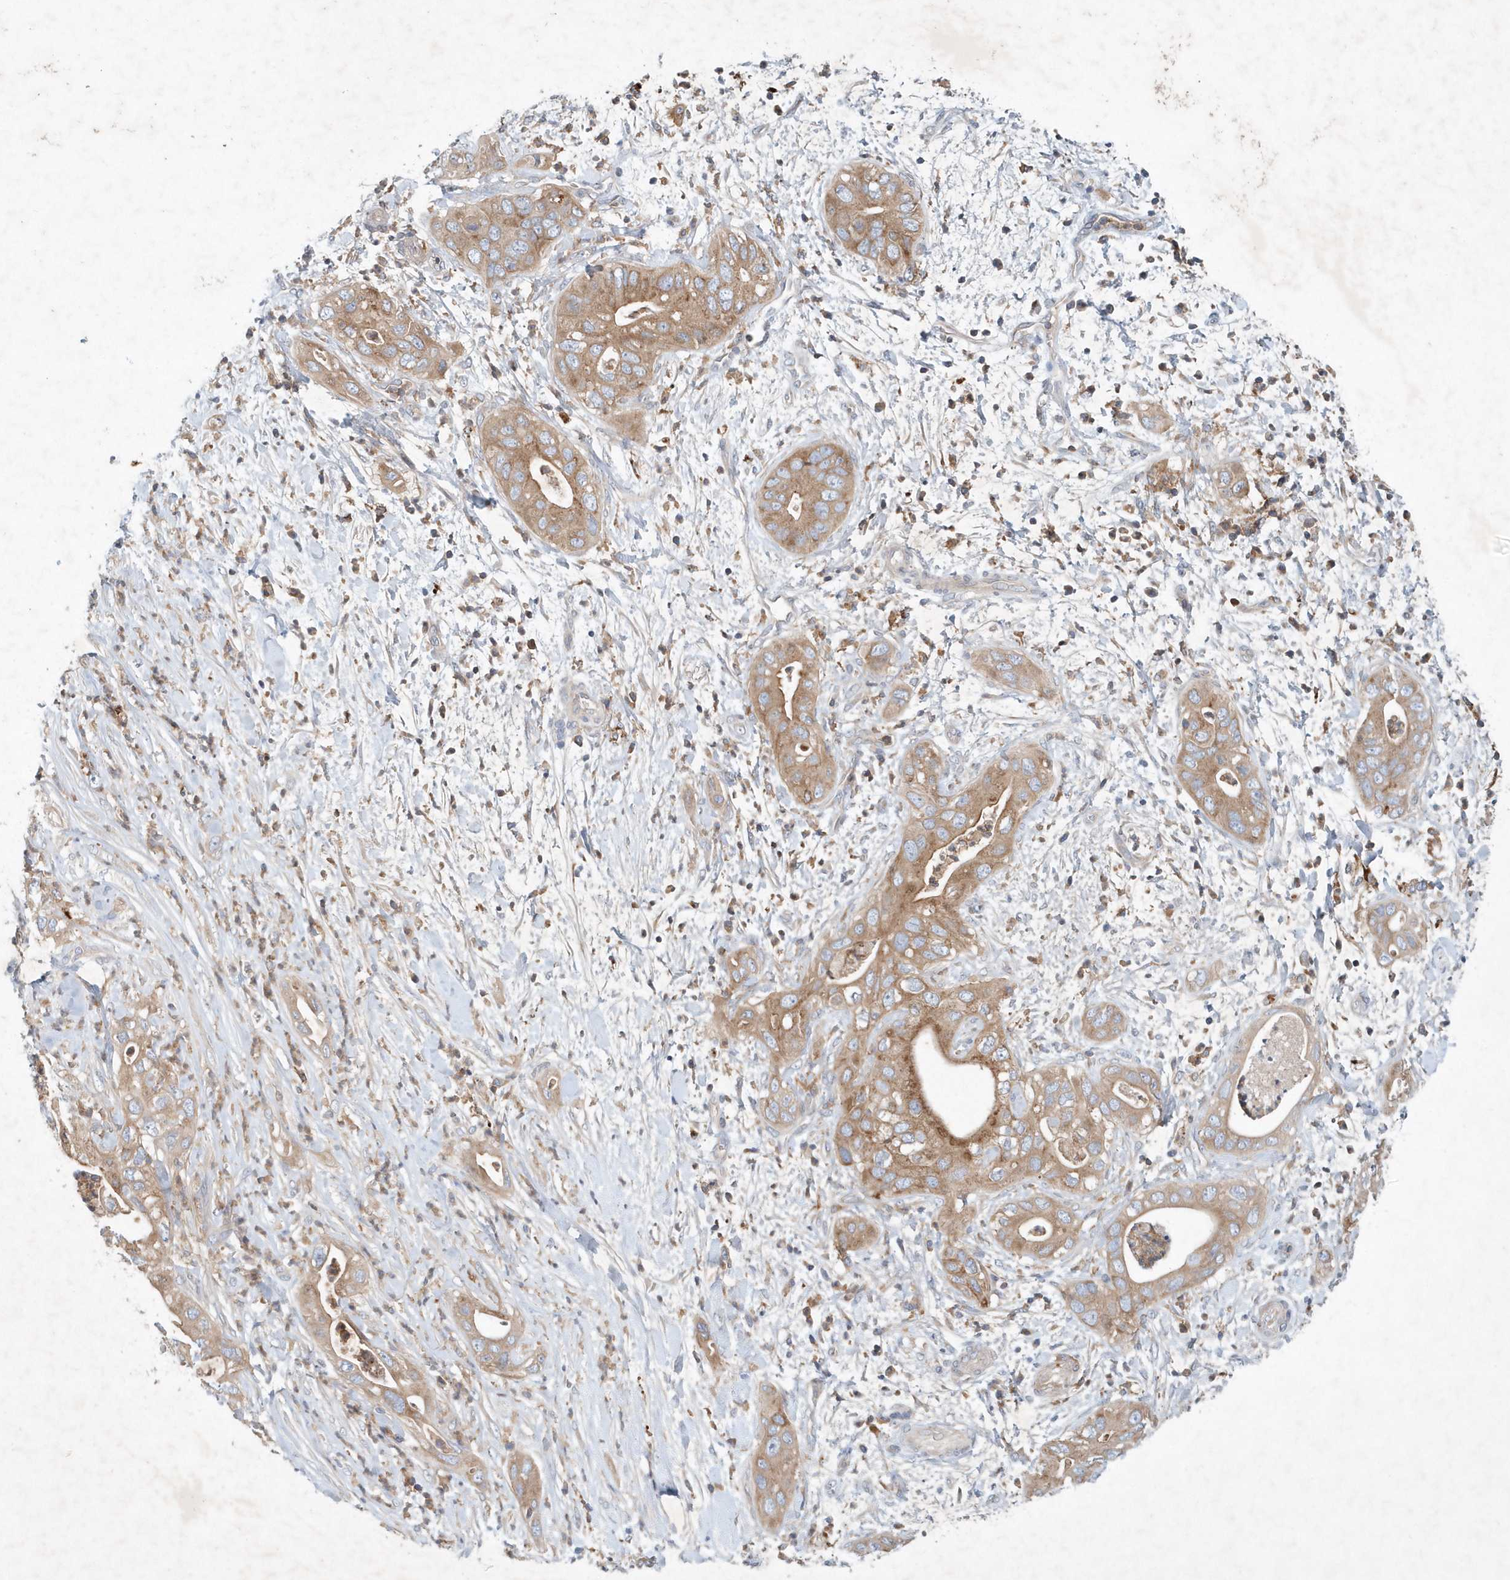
{"staining": {"intensity": "moderate", "quantity": ">75%", "location": "cytoplasmic/membranous"}, "tissue": "pancreatic cancer", "cell_type": "Tumor cells", "image_type": "cancer", "snomed": [{"axis": "morphology", "description": "Adenocarcinoma, NOS"}, {"axis": "topography", "description": "Pancreas"}], "caption": "Immunohistochemical staining of human adenocarcinoma (pancreatic) displays medium levels of moderate cytoplasmic/membranous protein staining in about >75% of tumor cells.", "gene": "P2RY10", "patient": {"sex": "female", "age": 78}}